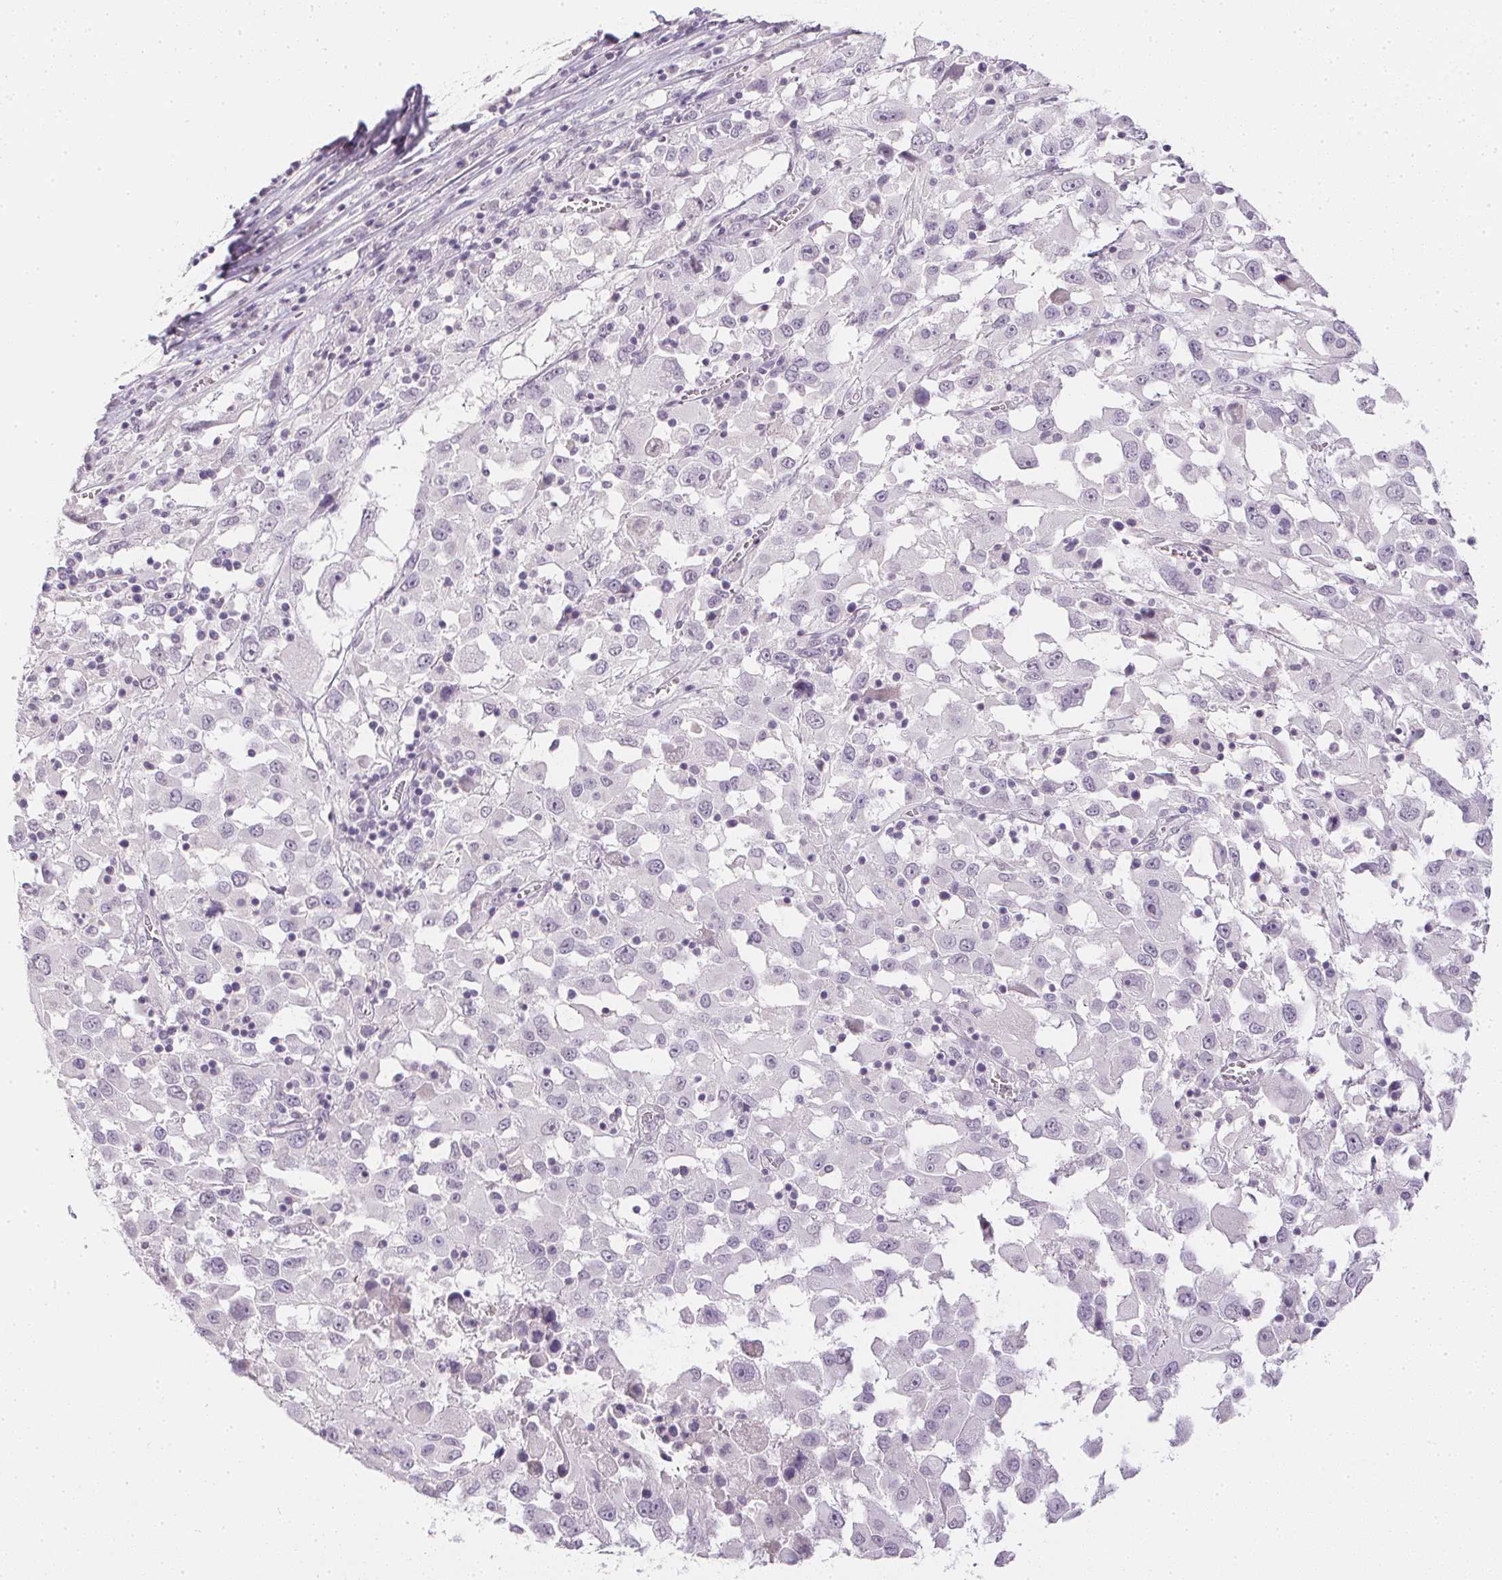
{"staining": {"intensity": "negative", "quantity": "none", "location": "none"}, "tissue": "melanoma", "cell_type": "Tumor cells", "image_type": "cancer", "snomed": [{"axis": "morphology", "description": "Malignant melanoma, Metastatic site"}, {"axis": "topography", "description": "Soft tissue"}], "caption": "Tumor cells are negative for protein expression in human malignant melanoma (metastatic site).", "gene": "PPY", "patient": {"sex": "male", "age": 50}}